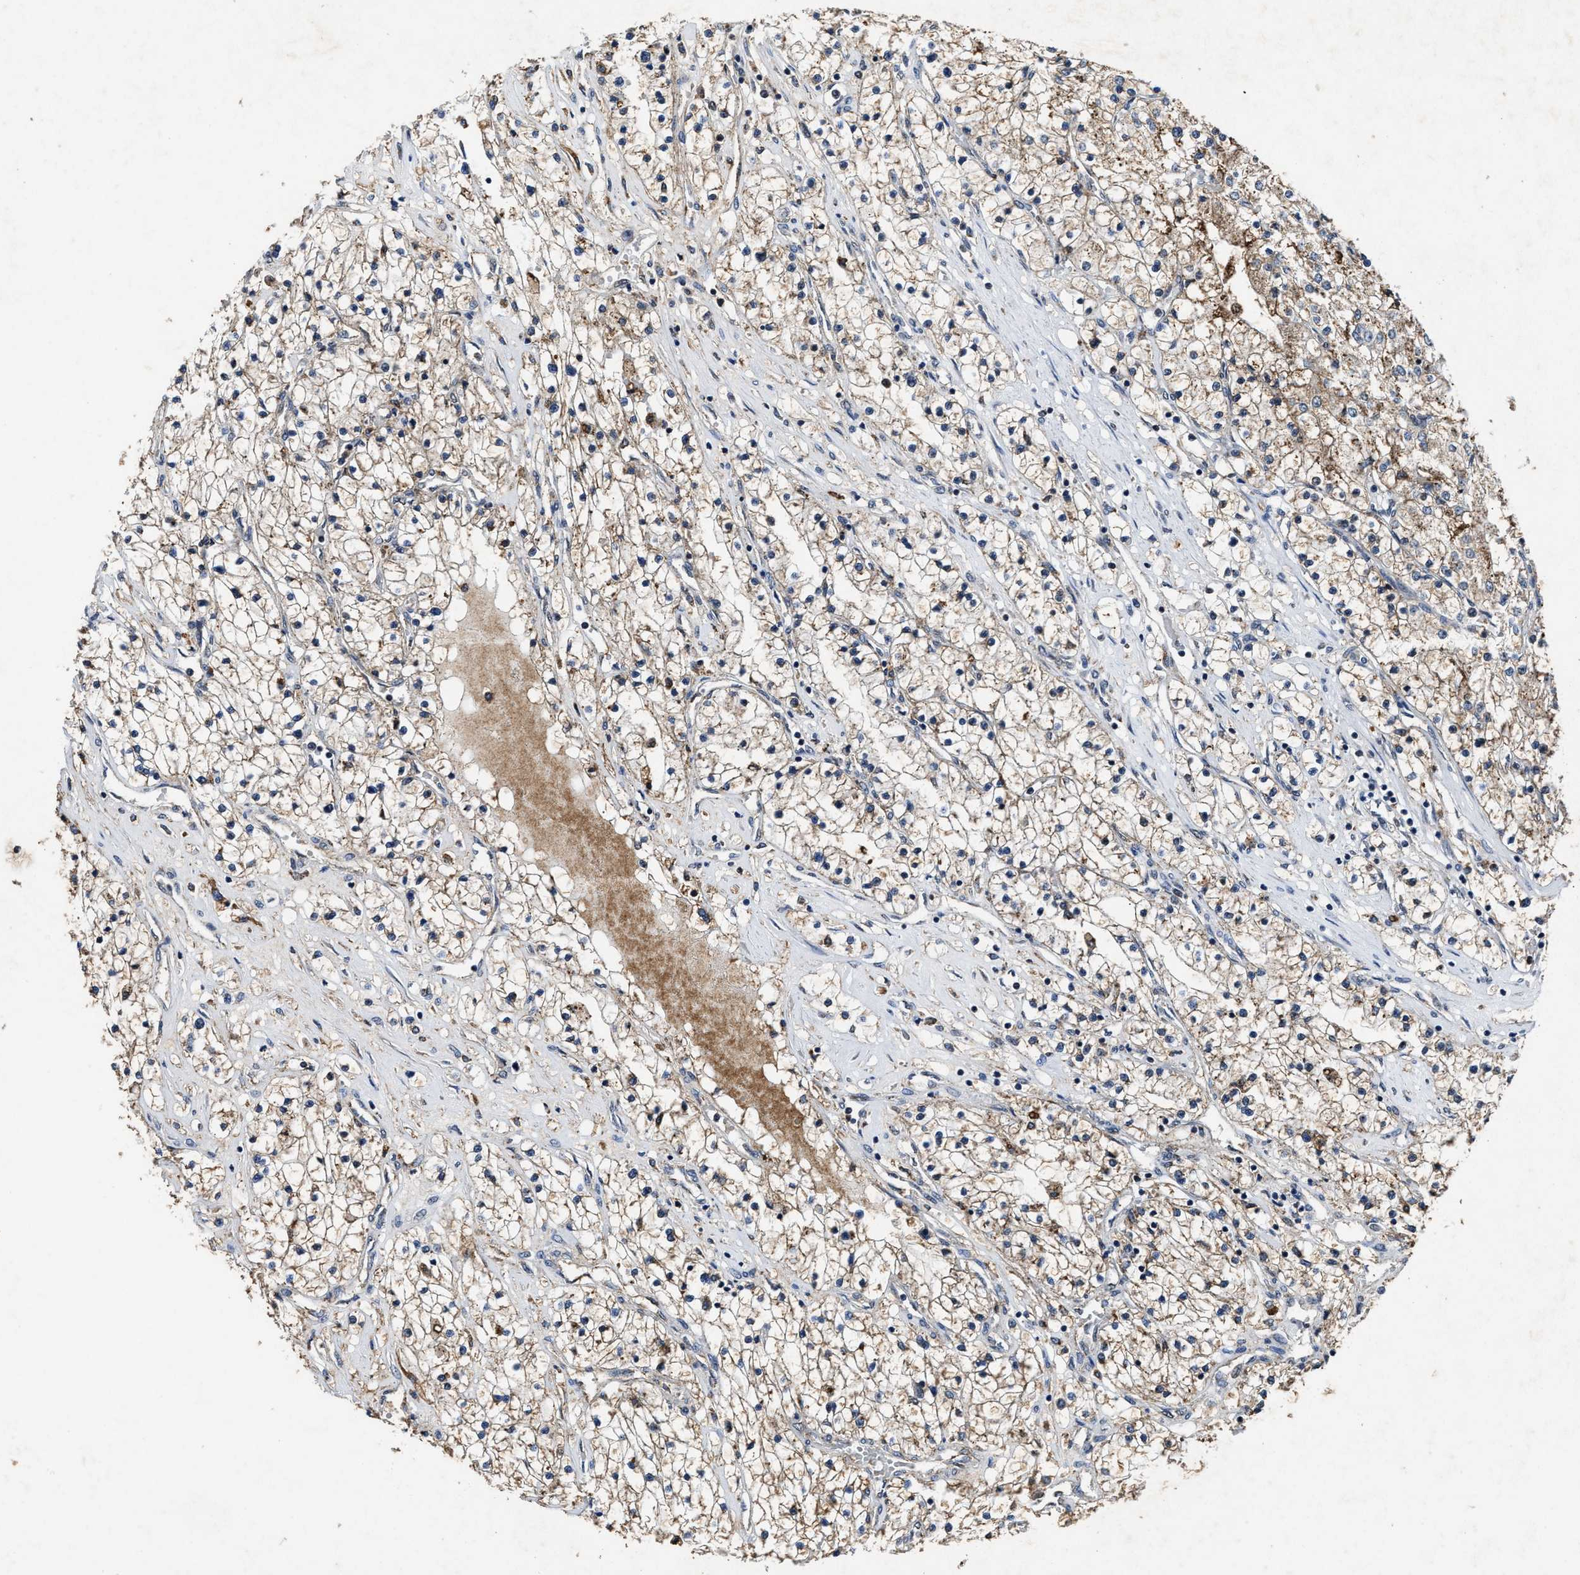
{"staining": {"intensity": "weak", "quantity": "<25%", "location": "cytoplasmic/membranous"}, "tissue": "renal cancer", "cell_type": "Tumor cells", "image_type": "cancer", "snomed": [{"axis": "morphology", "description": "Adenocarcinoma, NOS"}, {"axis": "topography", "description": "Kidney"}], "caption": "The photomicrograph reveals no staining of tumor cells in adenocarcinoma (renal).", "gene": "ACOX1", "patient": {"sex": "male", "age": 68}}